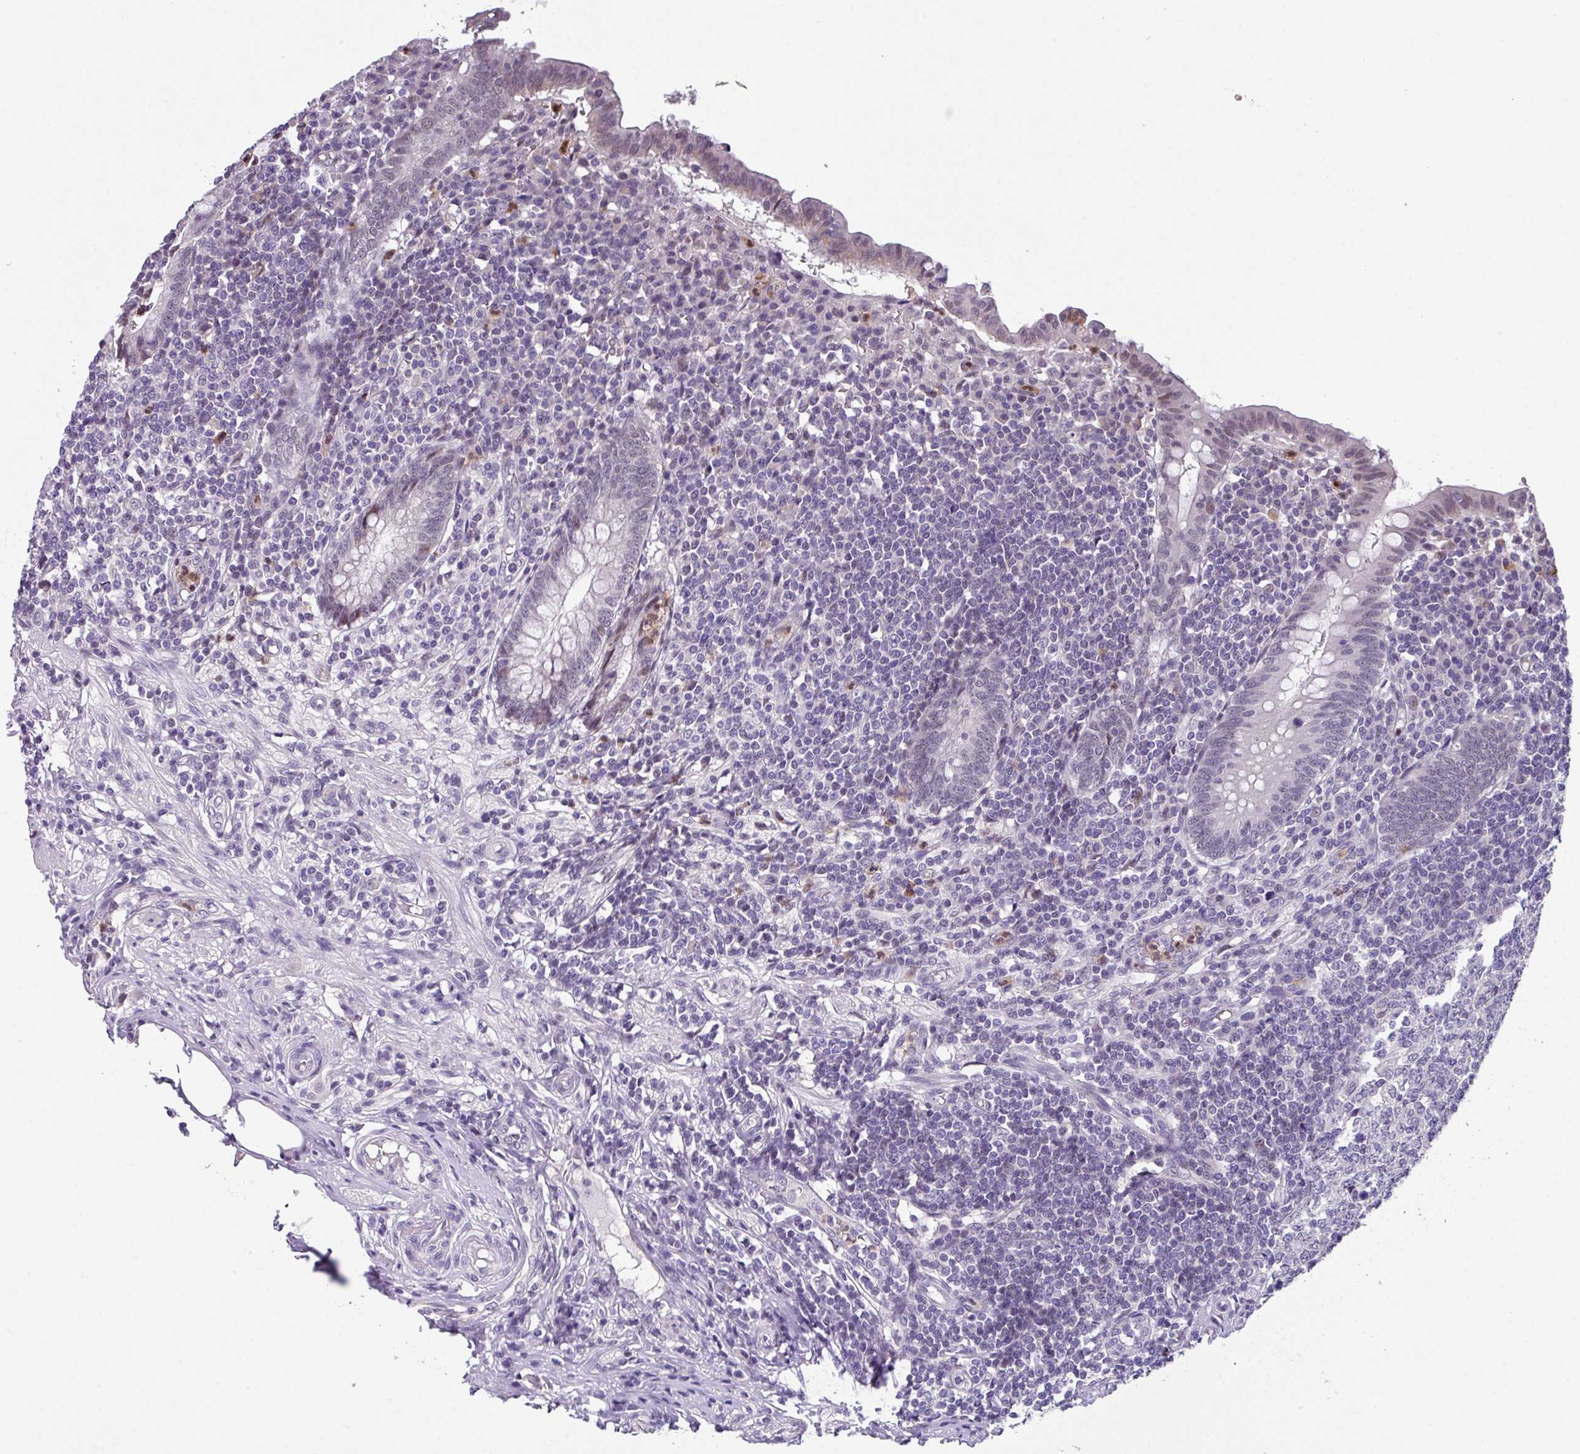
{"staining": {"intensity": "strong", "quantity": "<25%", "location": "cytoplasmic/membranous"}, "tissue": "appendix", "cell_type": "Glandular cells", "image_type": "normal", "snomed": [{"axis": "morphology", "description": "Normal tissue, NOS"}, {"axis": "topography", "description": "Appendix"}], "caption": "A brown stain labels strong cytoplasmic/membranous staining of a protein in glandular cells of normal human appendix. (DAB = brown stain, brightfield microscopy at high magnification).", "gene": "ZFP3", "patient": {"sex": "male", "age": 83}}